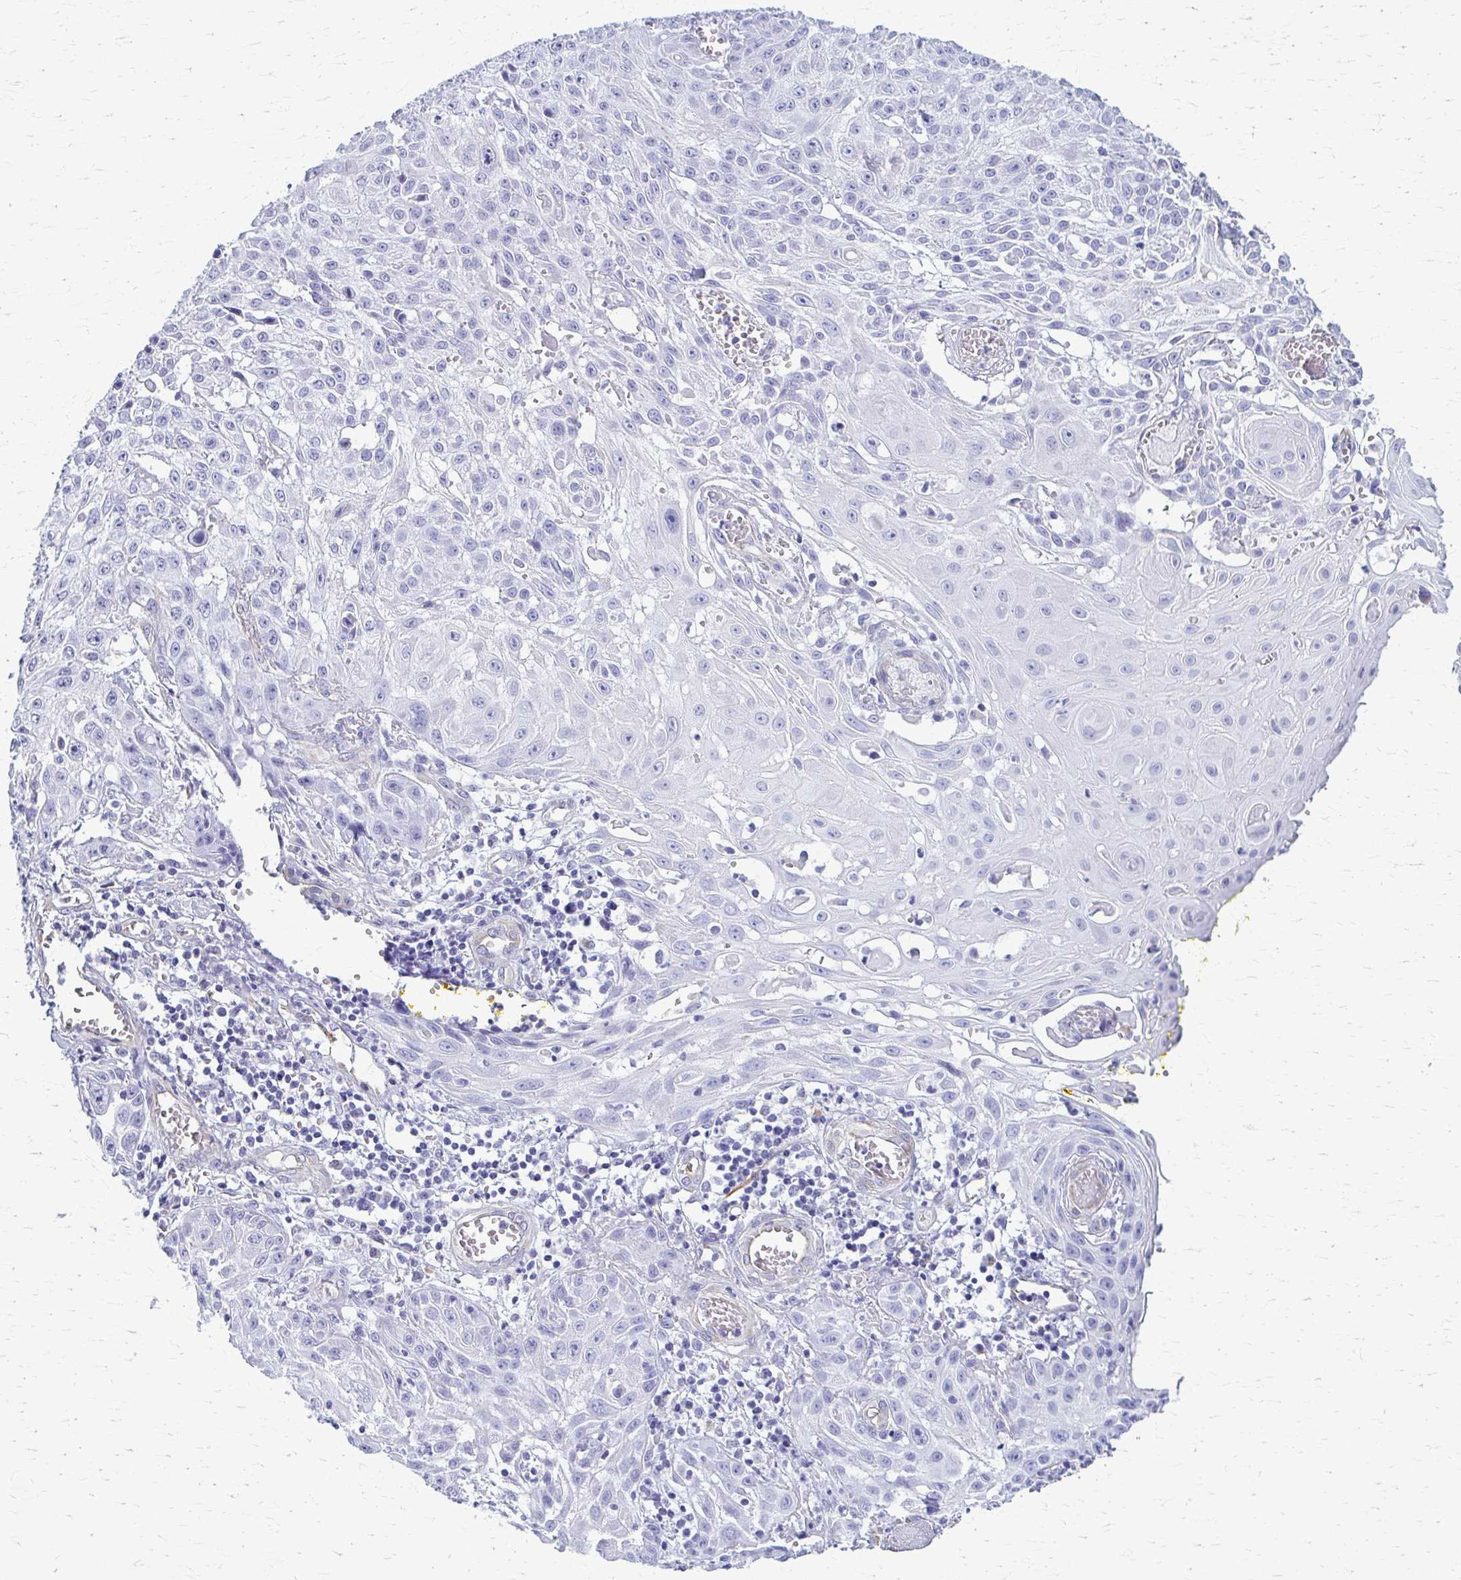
{"staining": {"intensity": "negative", "quantity": "none", "location": "none"}, "tissue": "skin cancer", "cell_type": "Tumor cells", "image_type": "cancer", "snomed": [{"axis": "morphology", "description": "Squamous cell carcinoma, NOS"}, {"axis": "topography", "description": "Skin"}, {"axis": "topography", "description": "Vulva"}], "caption": "Immunohistochemical staining of human skin cancer reveals no significant staining in tumor cells.", "gene": "GFAP", "patient": {"sex": "female", "age": 71}}